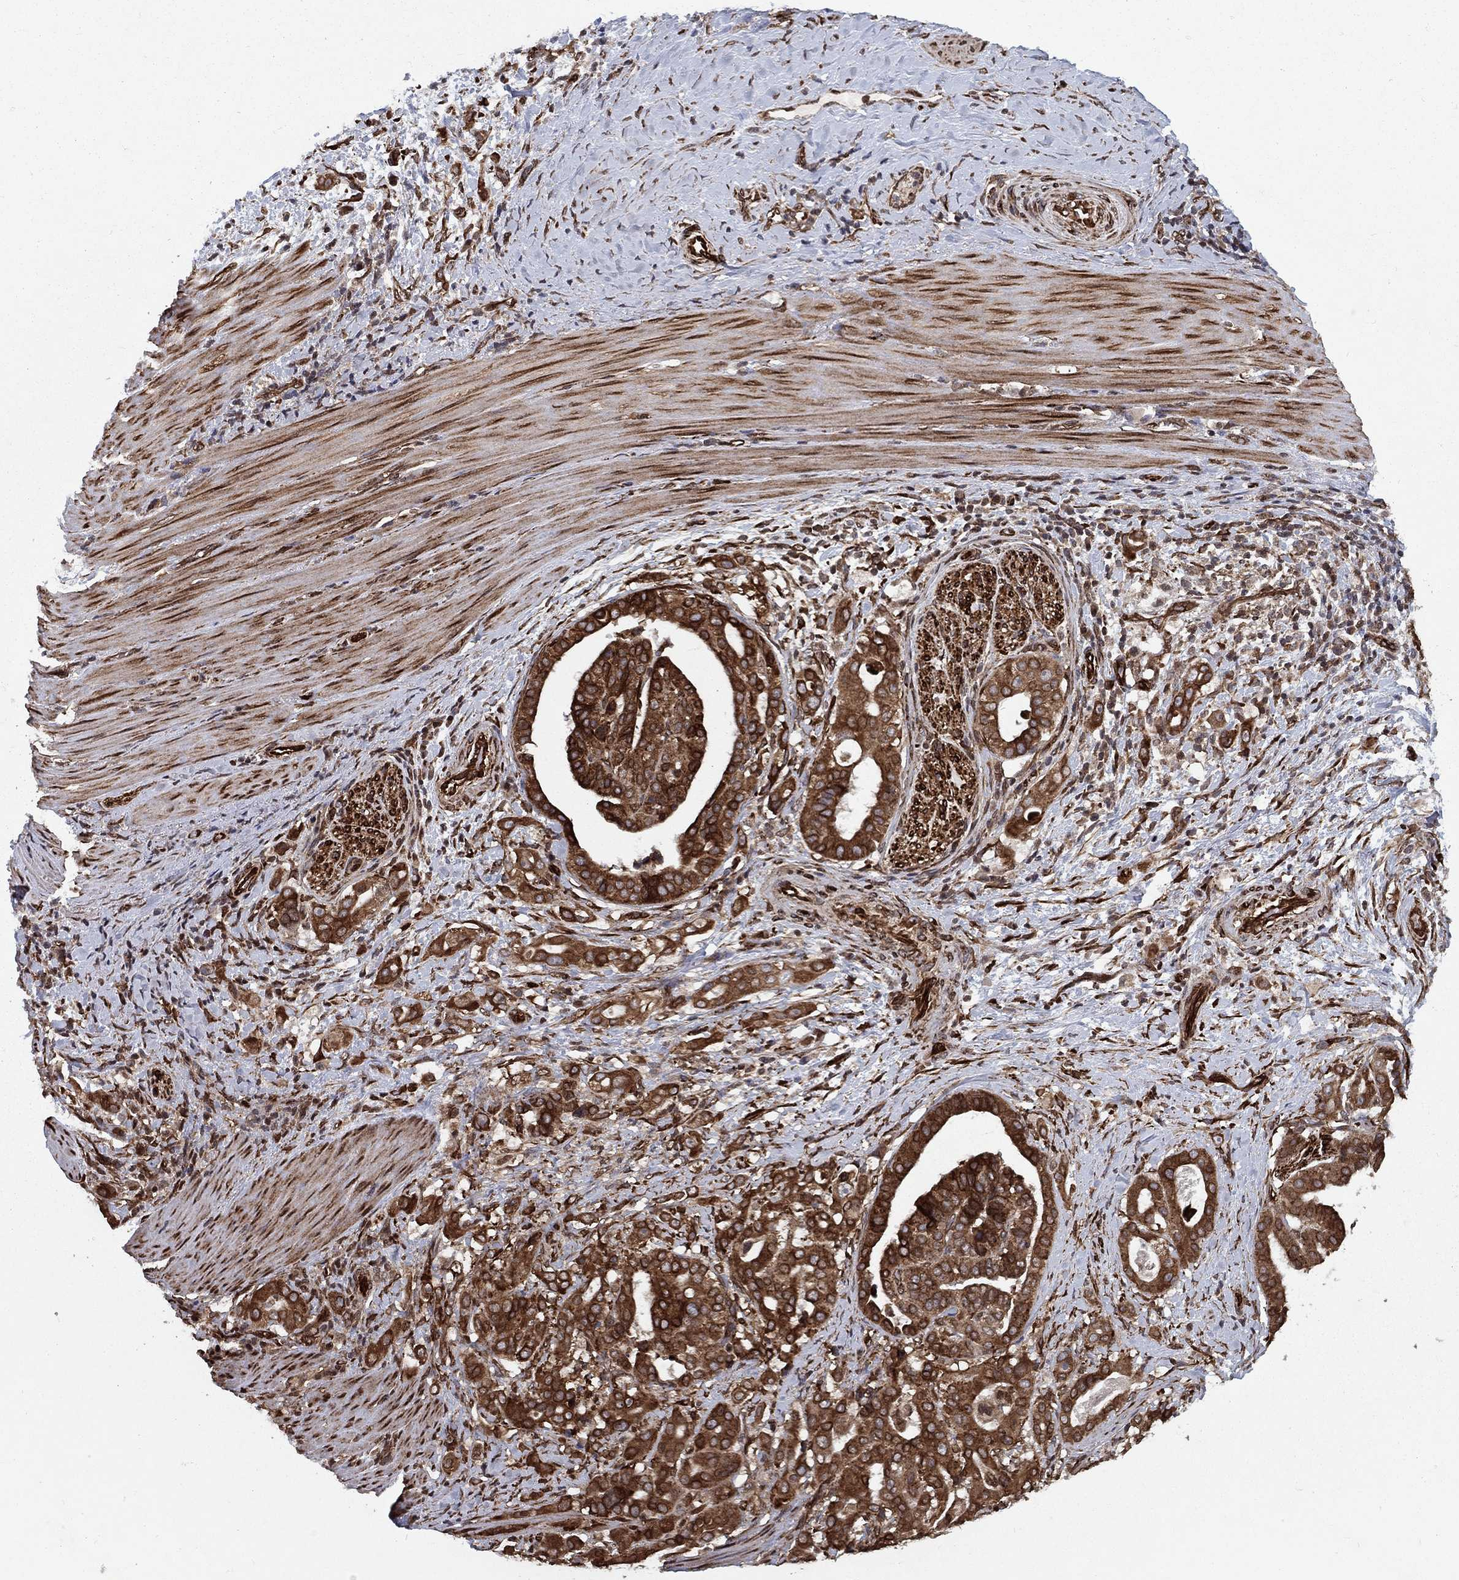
{"staining": {"intensity": "strong", "quantity": ">75%", "location": "cytoplasmic/membranous"}, "tissue": "stomach cancer", "cell_type": "Tumor cells", "image_type": "cancer", "snomed": [{"axis": "morphology", "description": "Adenocarcinoma, NOS"}, {"axis": "topography", "description": "Stomach"}], "caption": "This is a histology image of IHC staining of adenocarcinoma (stomach), which shows strong staining in the cytoplasmic/membranous of tumor cells.", "gene": "CERS2", "patient": {"sex": "male", "age": 48}}